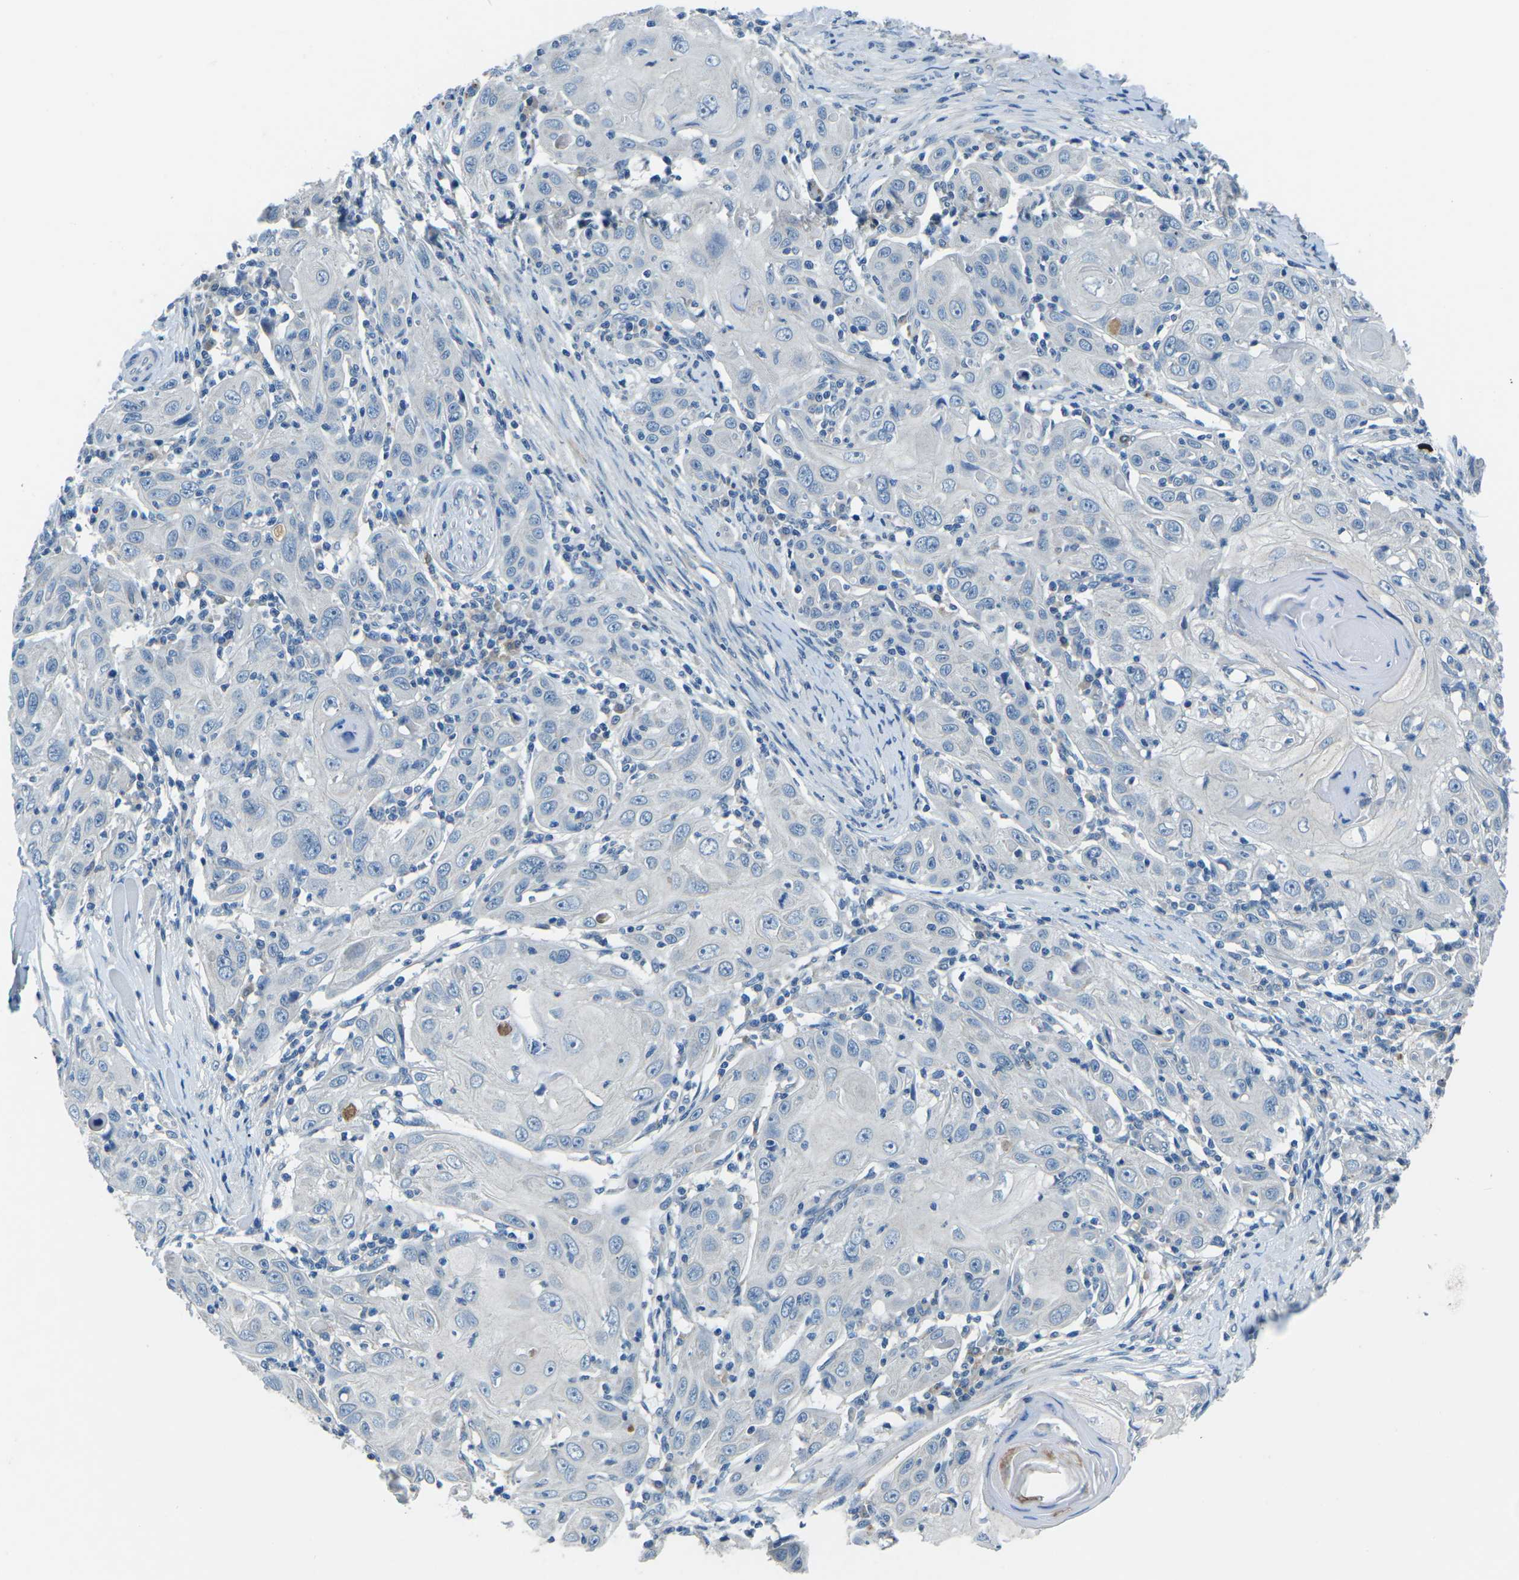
{"staining": {"intensity": "negative", "quantity": "none", "location": "none"}, "tissue": "skin cancer", "cell_type": "Tumor cells", "image_type": "cancer", "snomed": [{"axis": "morphology", "description": "Squamous cell carcinoma, NOS"}, {"axis": "topography", "description": "Skin"}], "caption": "Histopathology image shows no significant protein staining in tumor cells of skin cancer.", "gene": "CD1D", "patient": {"sex": "female", "age": 88}}